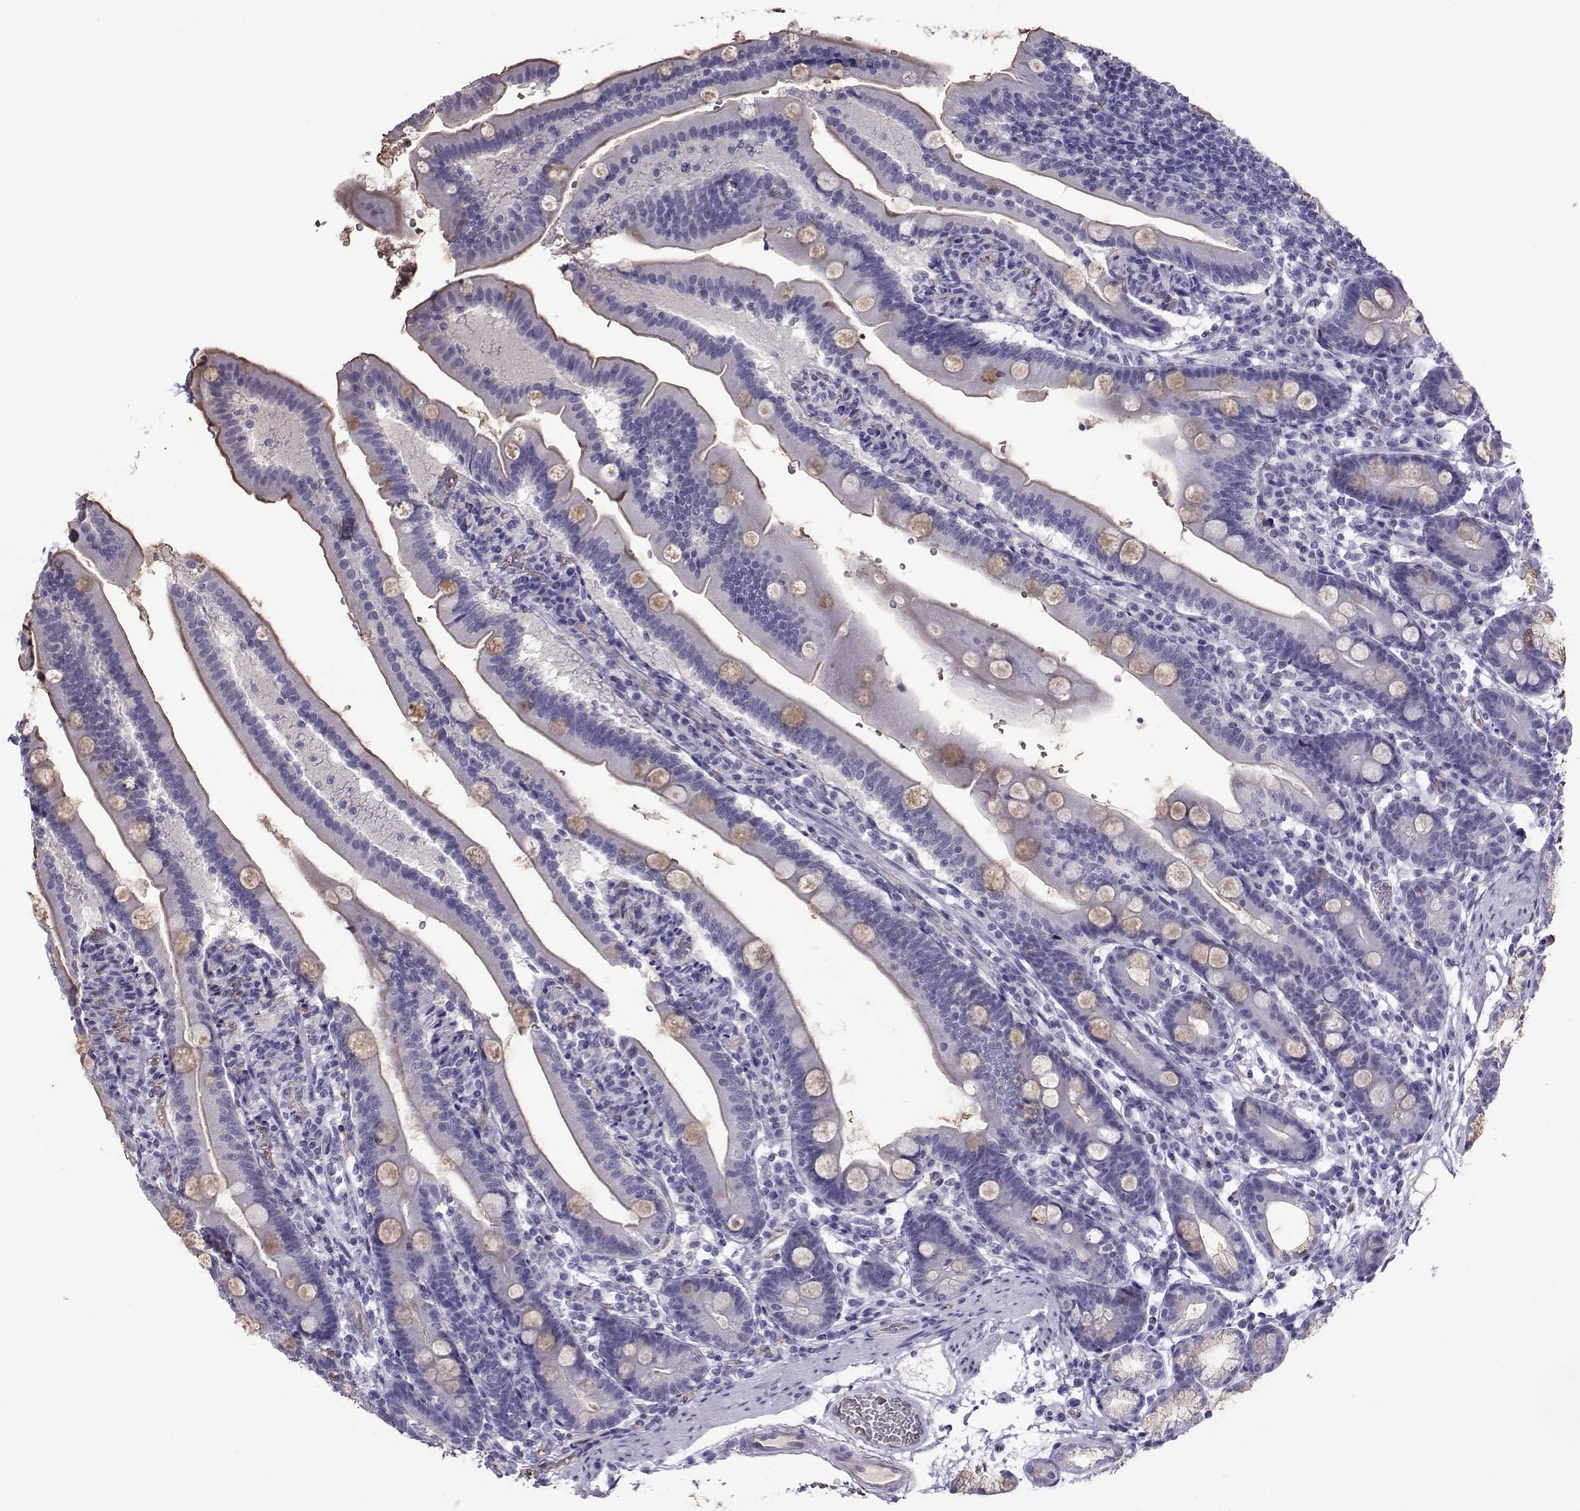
{"staining": {"intensity": "moderate", "quantity": "25%-75%", "location": "cytoplasmic/membranous"}, "tissue": "duodenum", "cell_type": "Glandular cells", "image_type": "normal", "snomed": [{"axis": "morphology", "description": "Normal tissue, NOS"}, {"axis": "topography", "description": "Duodenum"}], "caption": "The photomicrograph demonstrates staining of benign duodenum, revealing moderate cytoplasmic/membranous protein staining (brown color) within glandular cells.", "gene": "CLUL1", "patient": {"sex": "female", "age": 67}}